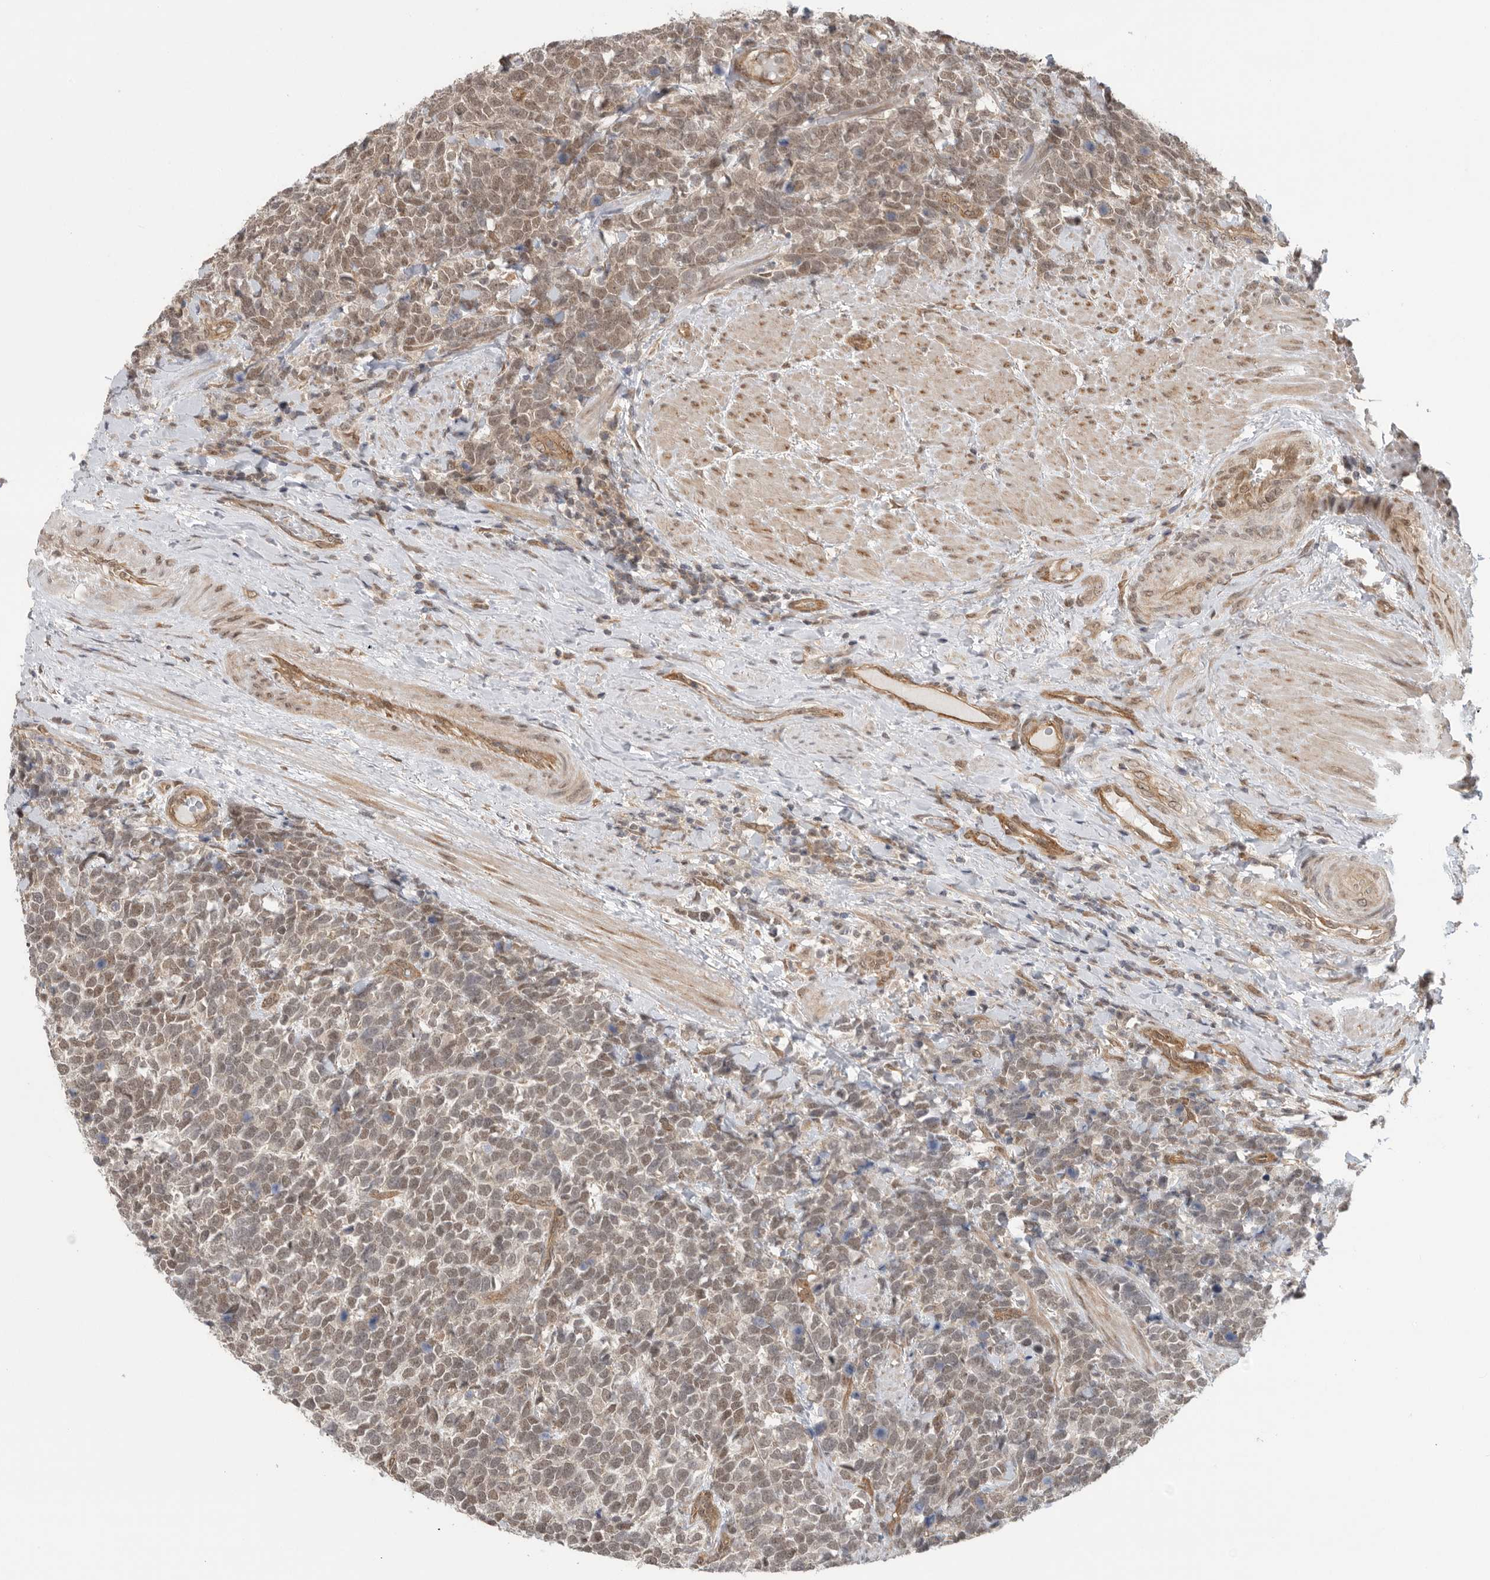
{"staining": {"intensity": "weak", "quantity": ">75%", "location": "cytoplasmic/membranous,nuclear"}, "tissue": "urothelial cancer", "cell_type": "Tumor cells", "image_type": "cancer", "snomed": [{"axis": "morphology", "description": "Urothelial carcinoma, High grade"}, {"axis": "topography", "description": "Urinary bladder"}], "caption": "Immunohistochemistry (IHC) image of neoplastic tissue: human urothelial carcinoma (high-grade) stained using immunohistochemistry (IHC) shows low levels of weak protein expression localized specifically in the cytoplasmic/membranous and nuclear of tumor cells, appearing as a cytoplasmic/membranous and nuclear brown color.", "gene": "VPS50", "patient": {"sex": "female", "age": 82}}